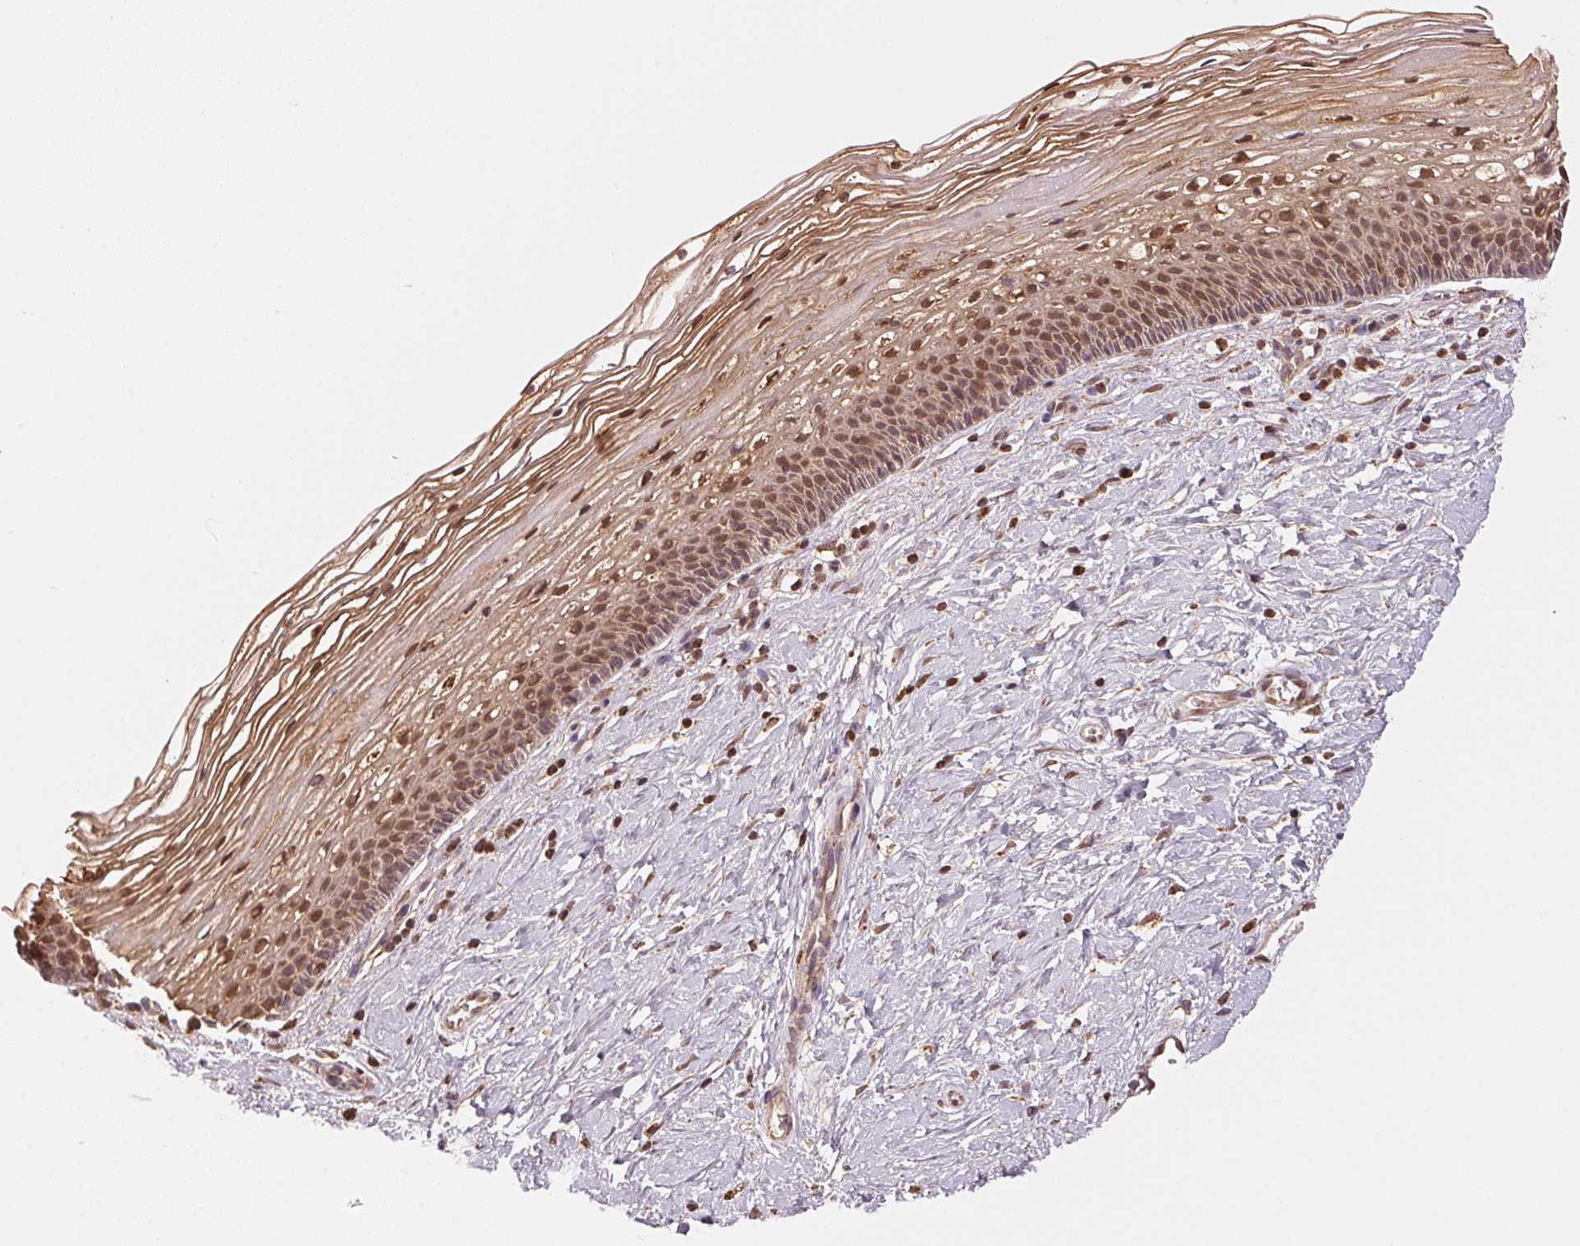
{"staining": {"intensity": "moderate", "quantity": ">75%", "location": "cytoplasmic/membranous"}, "tissue": "cervix", "cell_type": "Glandular cells", "image_type": "normal", "snomed": [{"axis": "morphology", "description": "Normal tissue, NOS"}, {"axis": "topography", "description": "Cervix"}], "caption": "Immunohistochemical staining of benign human cervix reveals >75% levels of moderate cytoplasmic/membranous protein positivity in about >75% of glandular cells.", "gene": "ARHGAP6", "patient": {"sex": "female", "age": 34}}